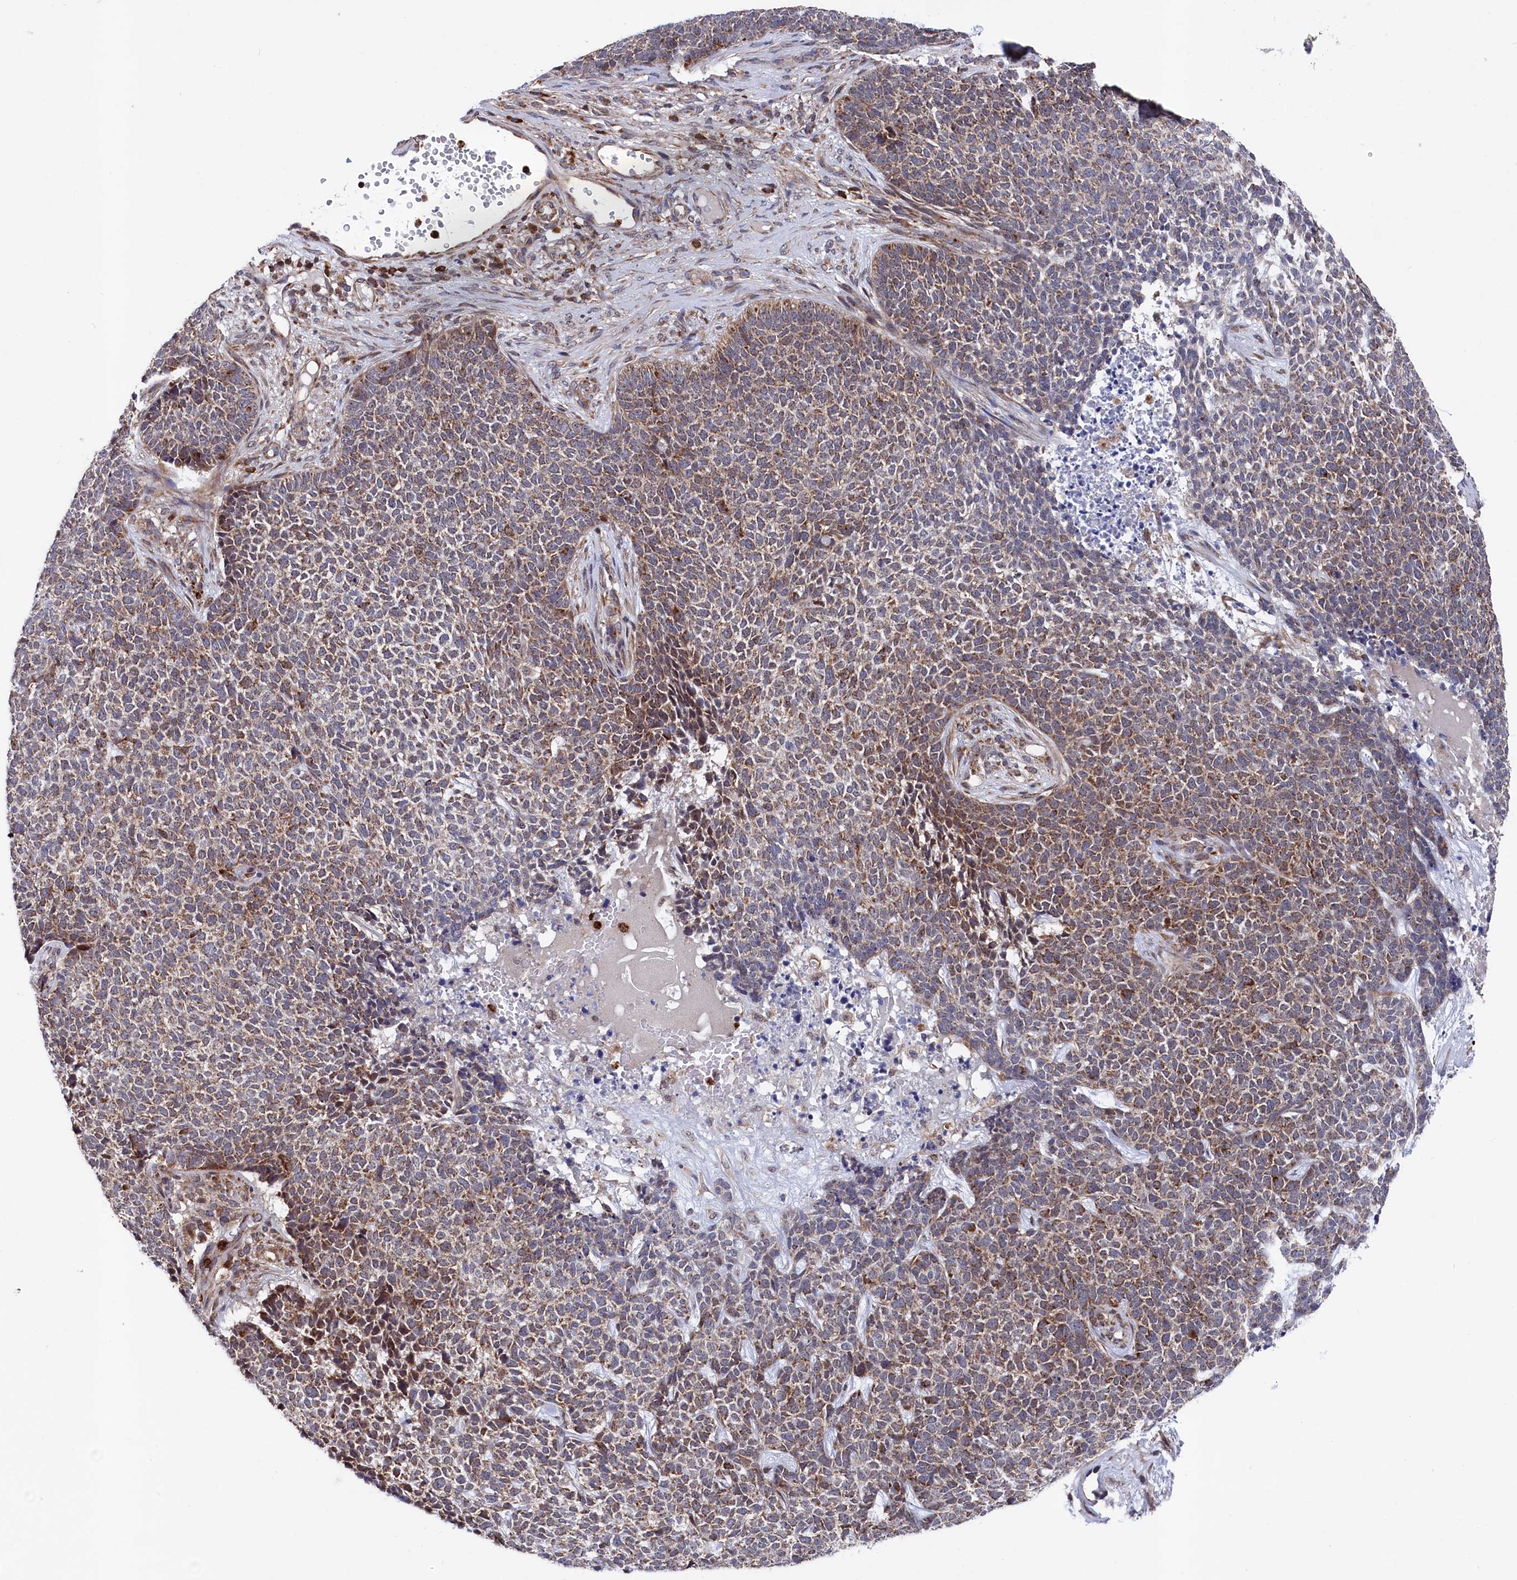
{"staining": {"intensity": "moderate", "quantity": "25%-75%", "location": "cytoplasmic/membranous"}, "tissue": "skin cancer", "cell_type": "Tumor cells", "image_type": "cancer", "snomed": [{"axis": "morphology", "description": "Basal cell carcinoma"}, {"axis": "topography", "description": "Skin"}], "caption": "Immunohistochemical staining of skin cancer reveals medium levels of moderate cytoplasmic/membranous protein staining in about 25%-75% of tumor cells.", "gene": "CHCHD1", "patient": {"sex": "female", "age": 84}}